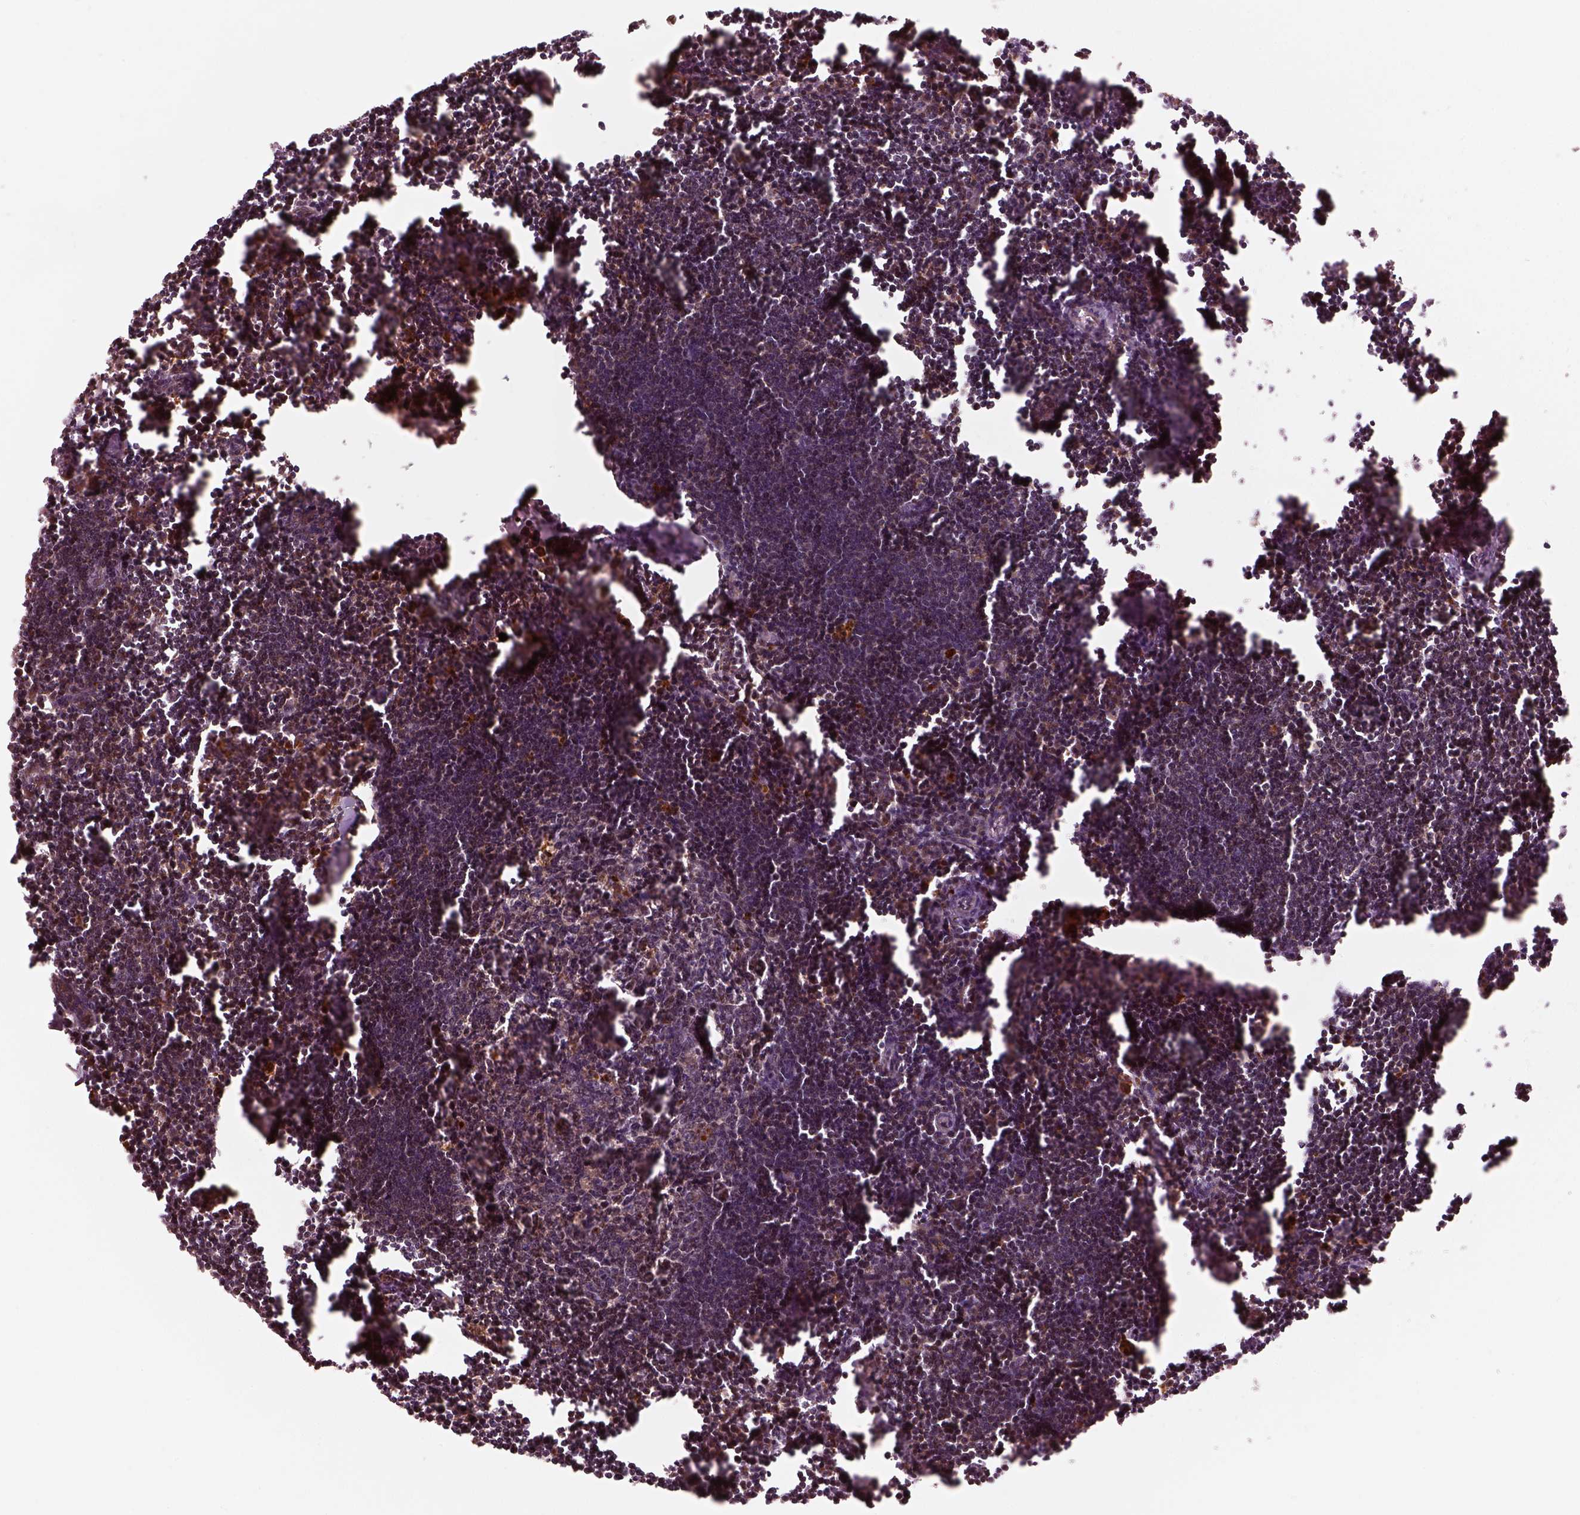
{"staining": {"intensity": "negative", "quantity": "none", "location": "none"}, "tissue": "lymph node", "cell_type": "Germinal center cells", "image_type": "normal", "snomed": [{"axis": "morphology", "description": "Normal tissue, NOS"}, {"axis": "topography", "description": "Lymph node"}], "caption": "Unremarkable lymph node was stained to show a protein in brown. There is no significant expression in germinal center cells.", "gene": "SLC25A46", "patient": {"sex": "male", "age": 55}}